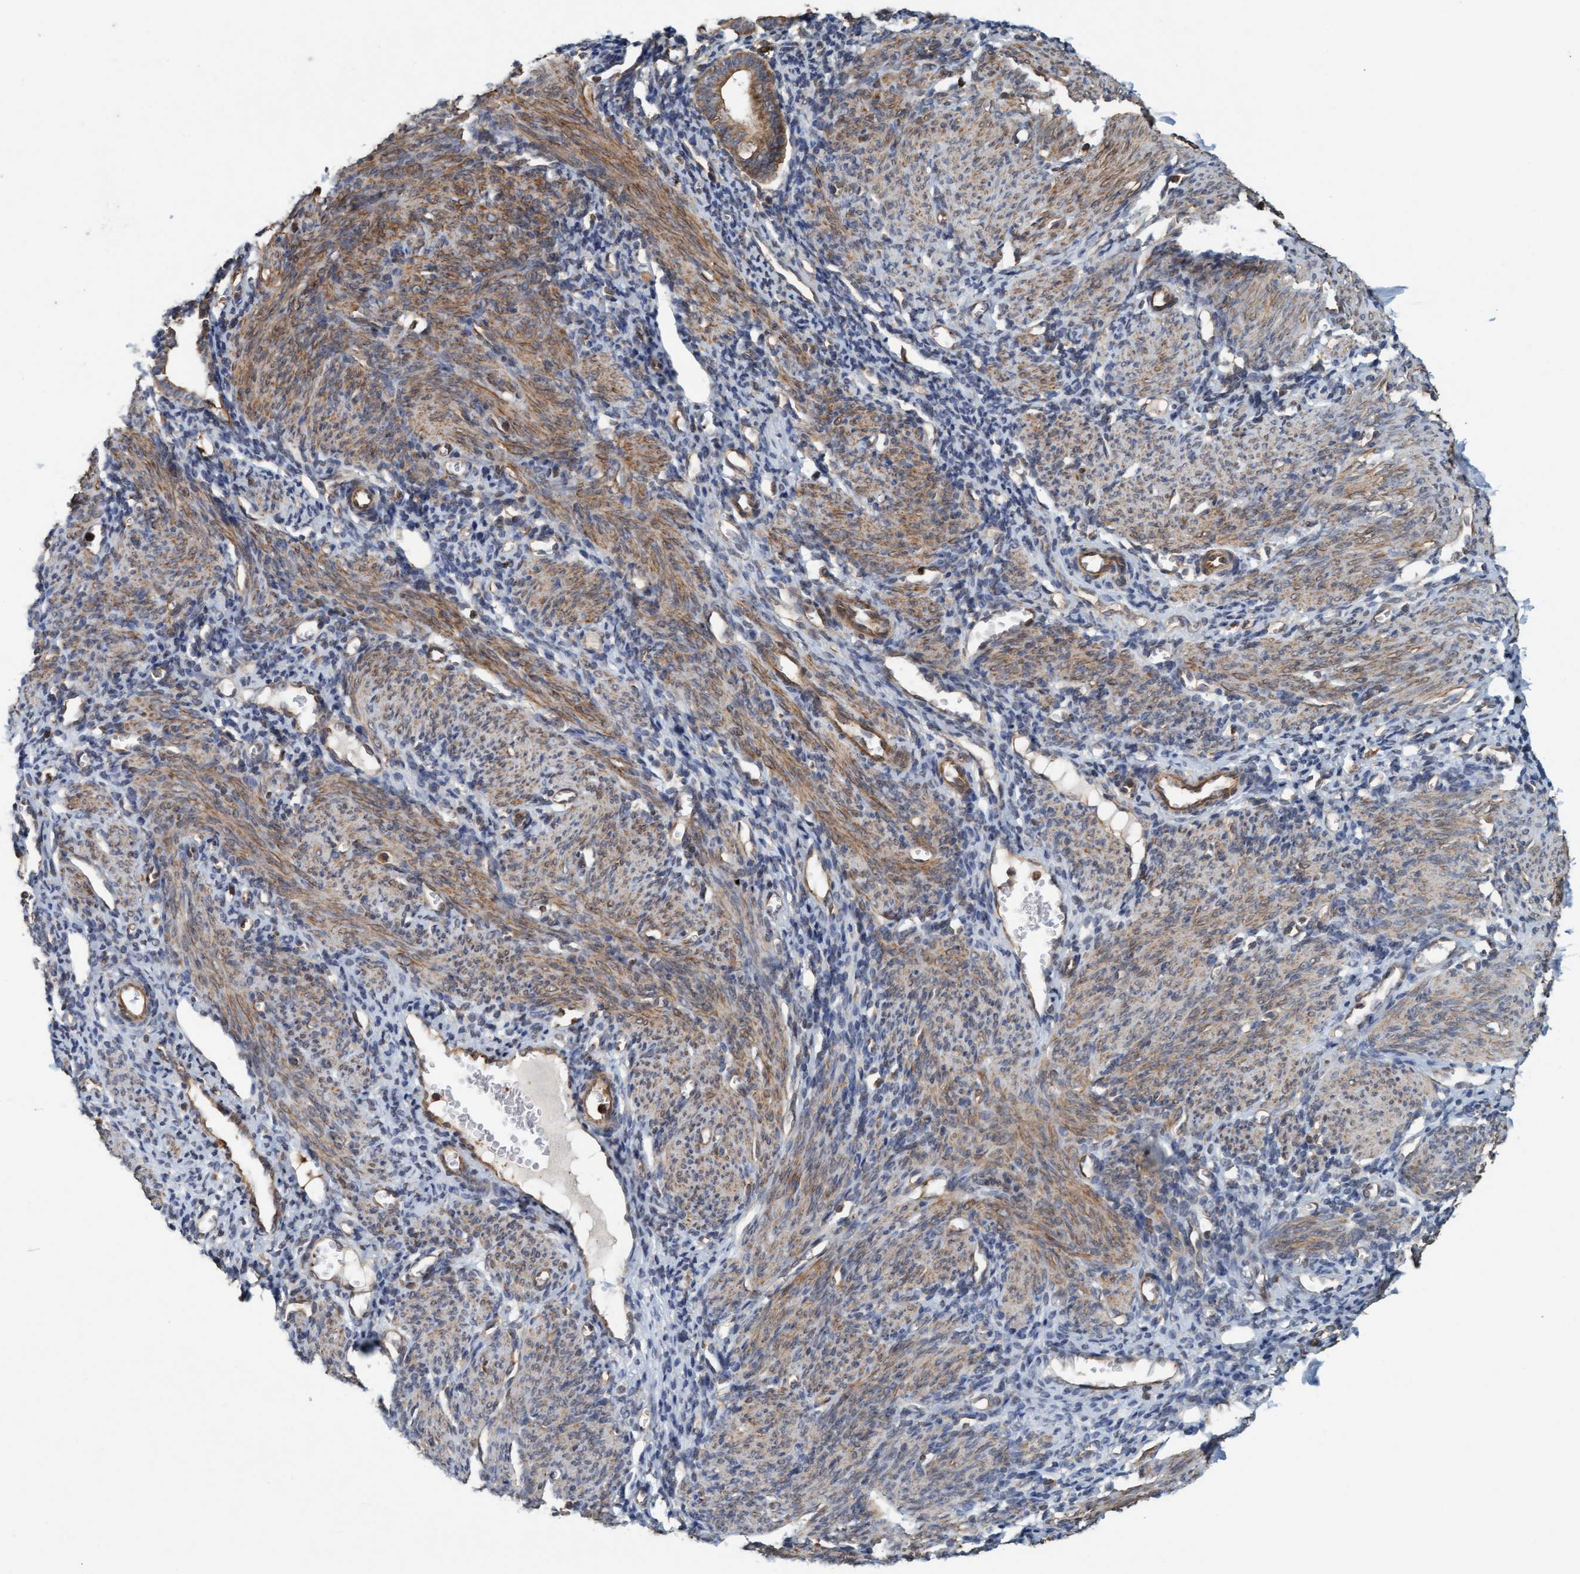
{"staining": {"intensity": "moderate", "quantity": "25%-75%", "location": "cytoplasmic/membranous"}, "tissue": "endometrium", "cell_type": "Cells in endometrial stroma", "image_type": "normal", "snomed": [{"axis": "morphology", "description": "Normal tissue, NOS"}, {"axis": "morphology", "description": "Adenocarcinoma, NOS"}, {"axis": "topography", "description": "Endometrium"}], "caption": "This is a histology image of IHC staining of normal endometrium, which shows moderate expression in the cytoplasmic/membranous of cells in endometrial stroma.", "gene": "FXR2", "patient": {"sex": "female", "age": 57}}